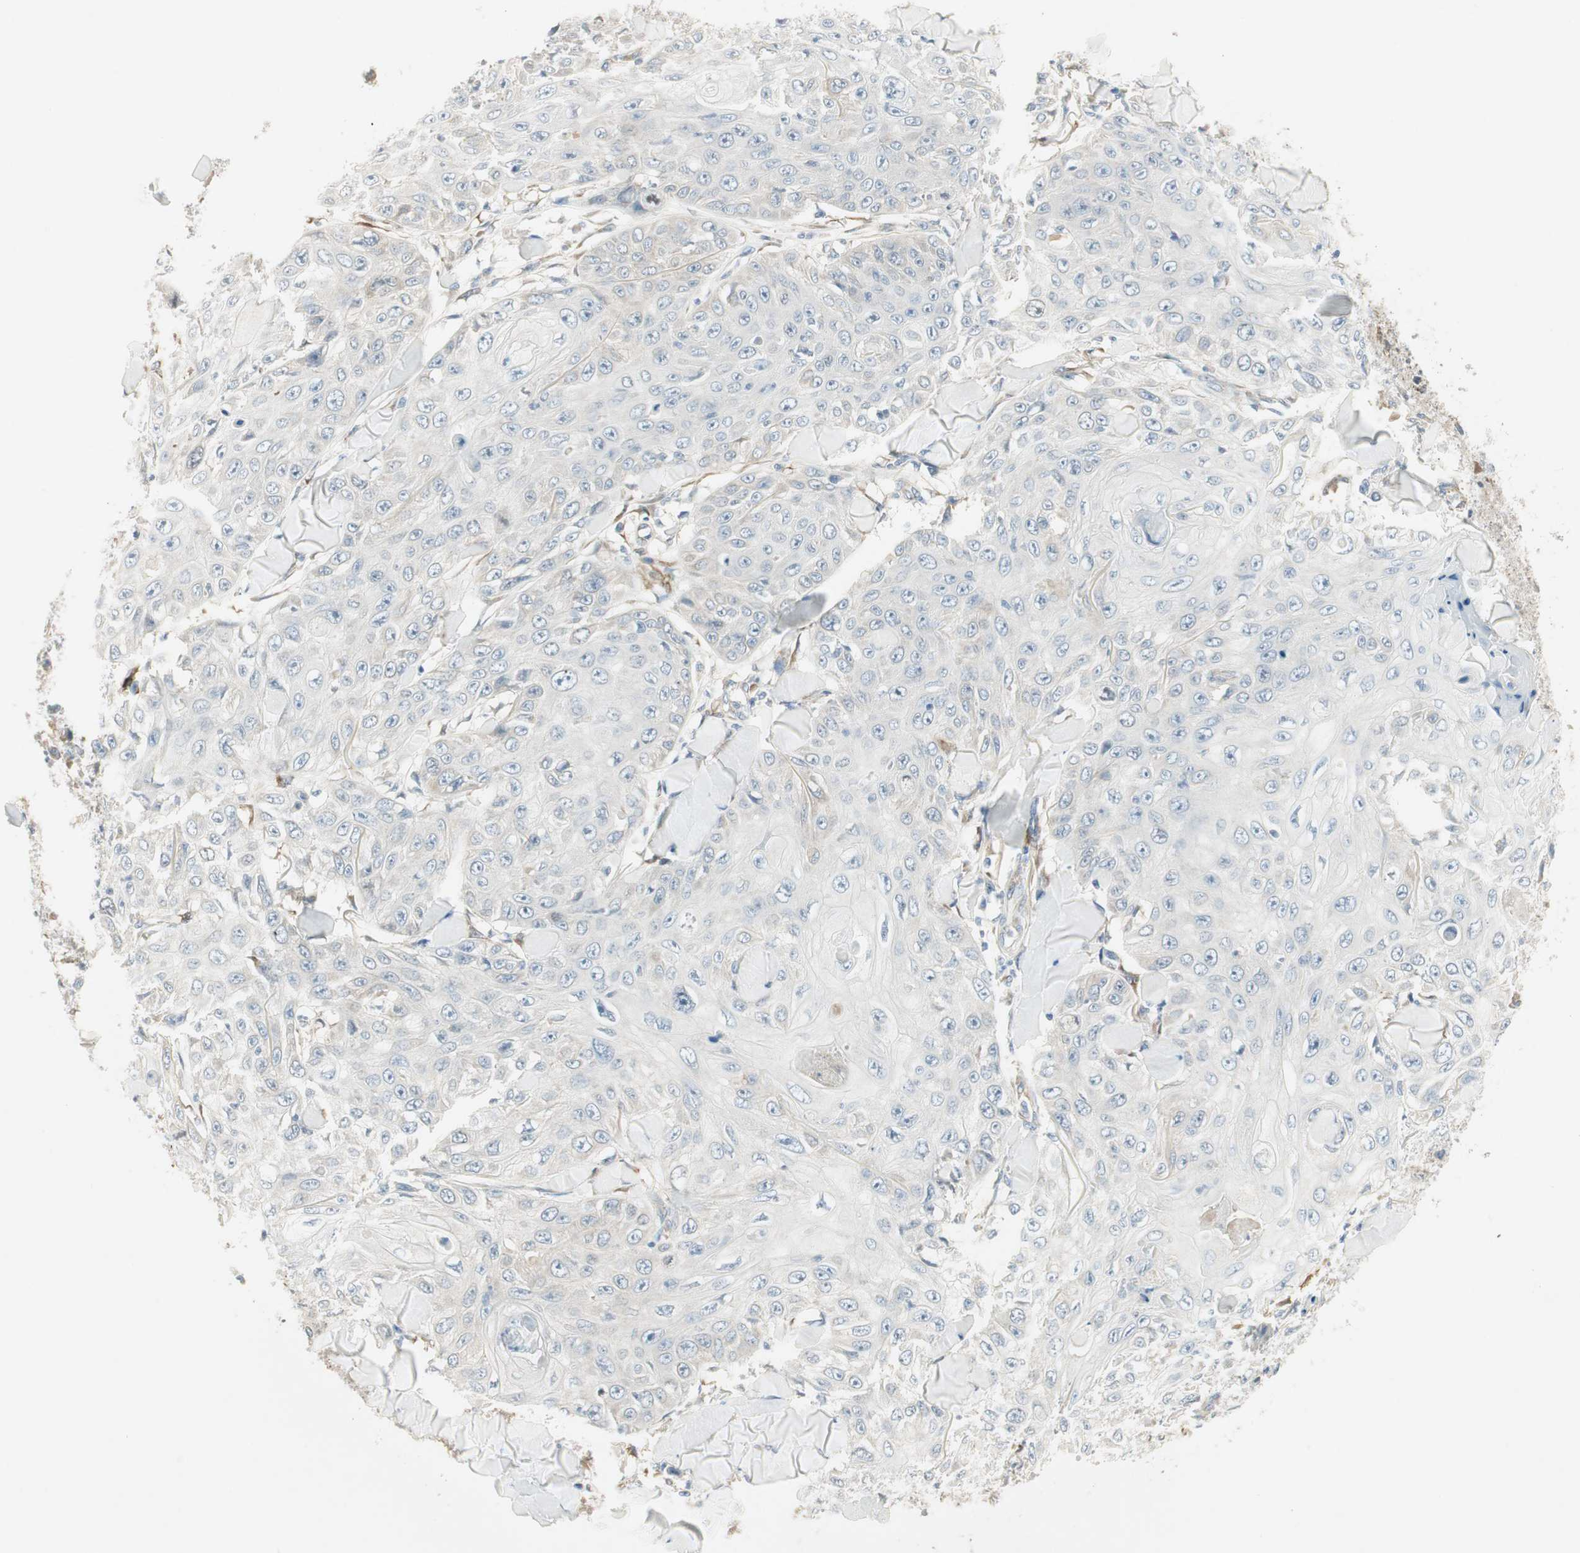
{"staining": {"intensity": "negative", "quantity": "none", "location": "none"}, "tissue": "skin cancer", "cell_type": "Tumor cells", "image_type": "cancer", "snomed": [{"axis": "morphology", "description": "Squamous cell carcinoma, NOS"}, {"axis": "topography", "description": "Skin"}], "caption": "High magnification brightfield microscopy of skin cancer stained with DAB (brown) and counterstained with hematoxylin (blue): tumor cells show no significant staining.", "gene": "STON1-GTF2A1L", "patient": {"sex": "male", "age": 86}}